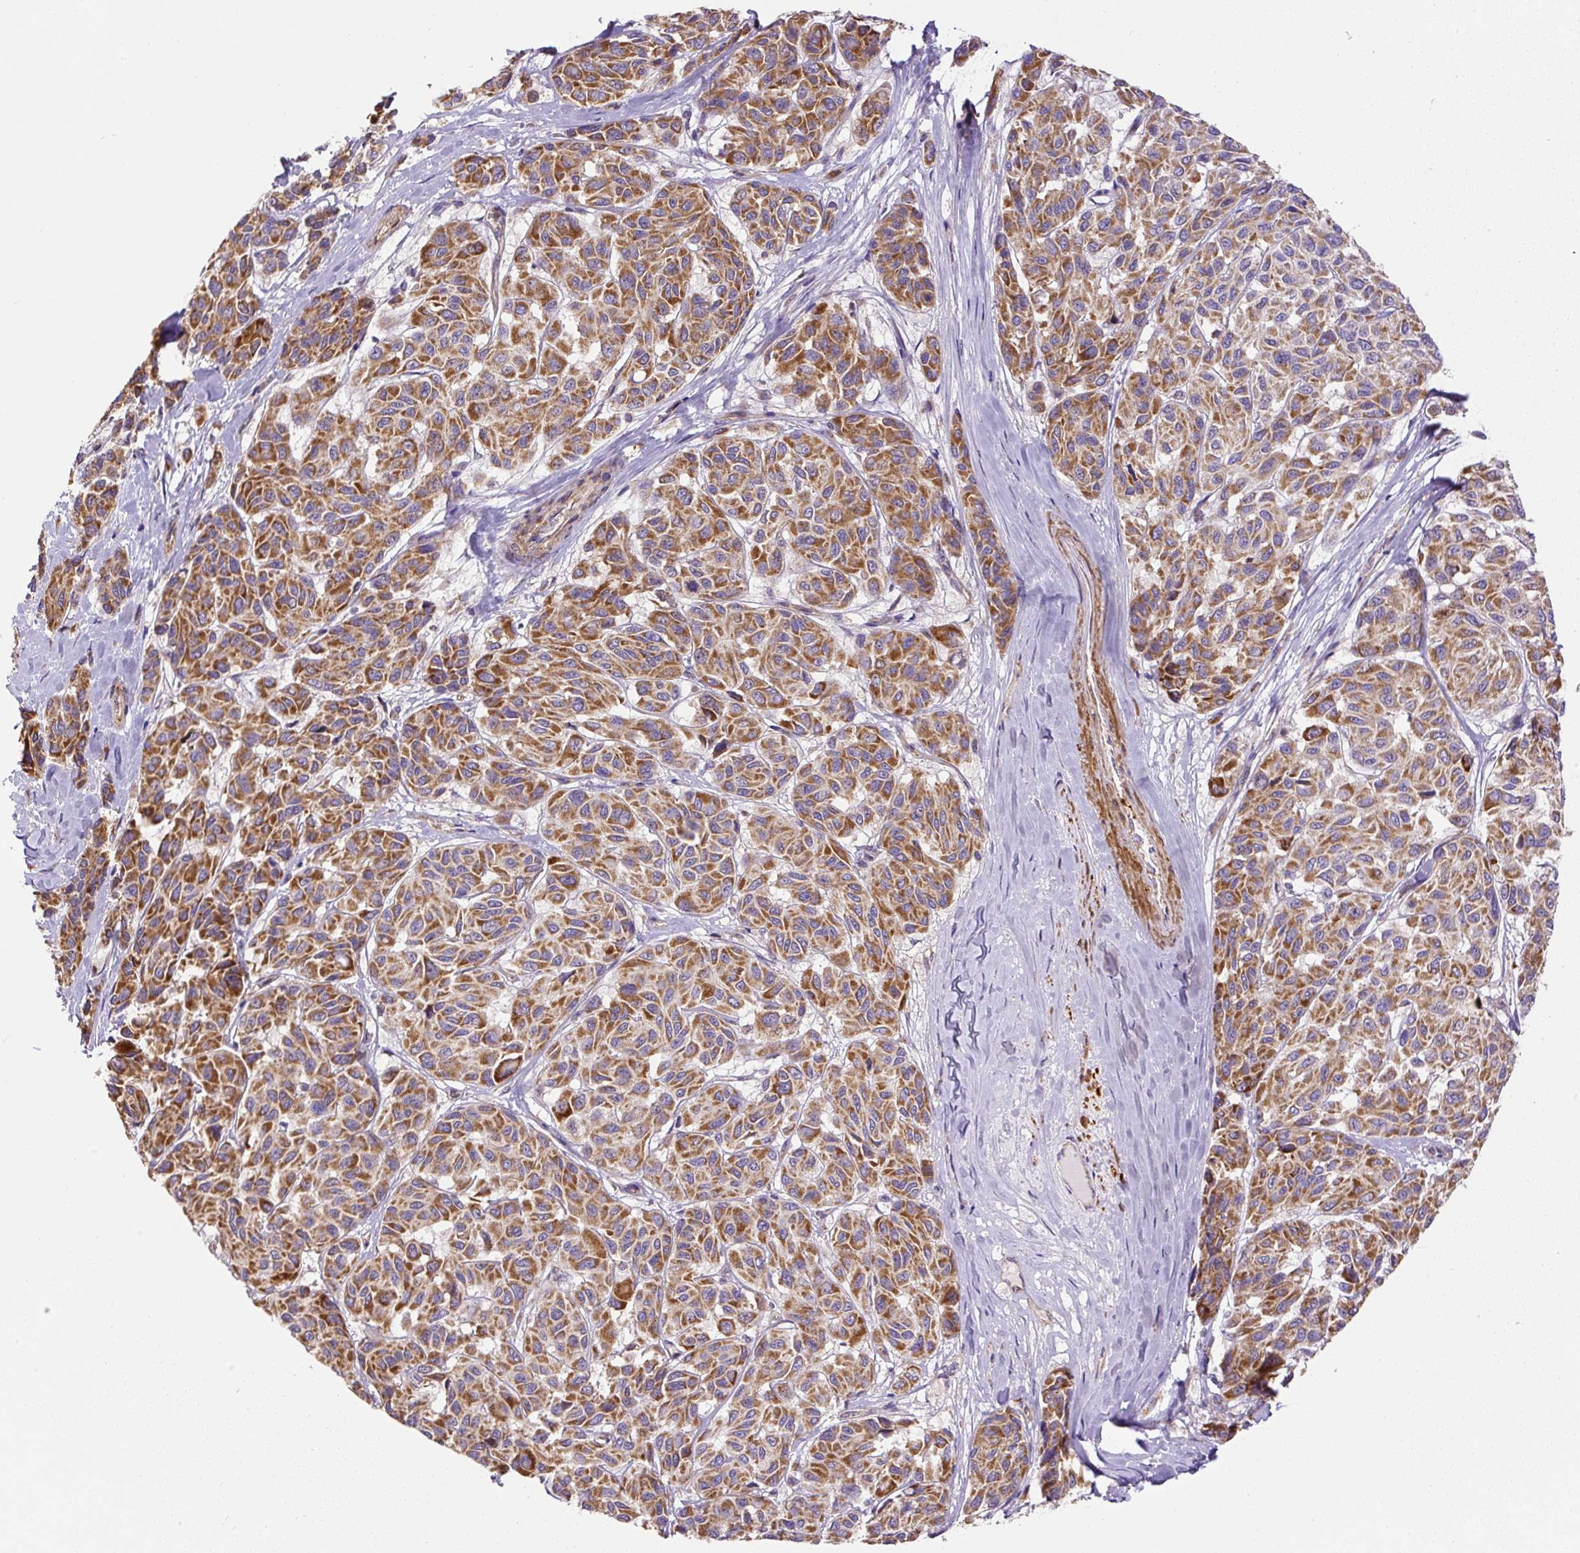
{"staining": {"intensity": "strong", "quantity": ">75%", "location": "cytoplasmic/membranous"}, "tissue": "melanoma", "cell_type": "Tumor cells", "image_type": "cancer", "snomed": [{"axis": "morphology", "description": "Malignant melanoma, NOS"}, {"axis": "topography", "description": "Skin"}], "caption": "A high-resolution histopathology image shows IHC staining of malignant melanoma, which displays strong cytoplasmic/membranous expression in approximately >75% of tumor cells.", "gene": "NDUFAF2", "patient": {"sex": "female", "age": 66}}